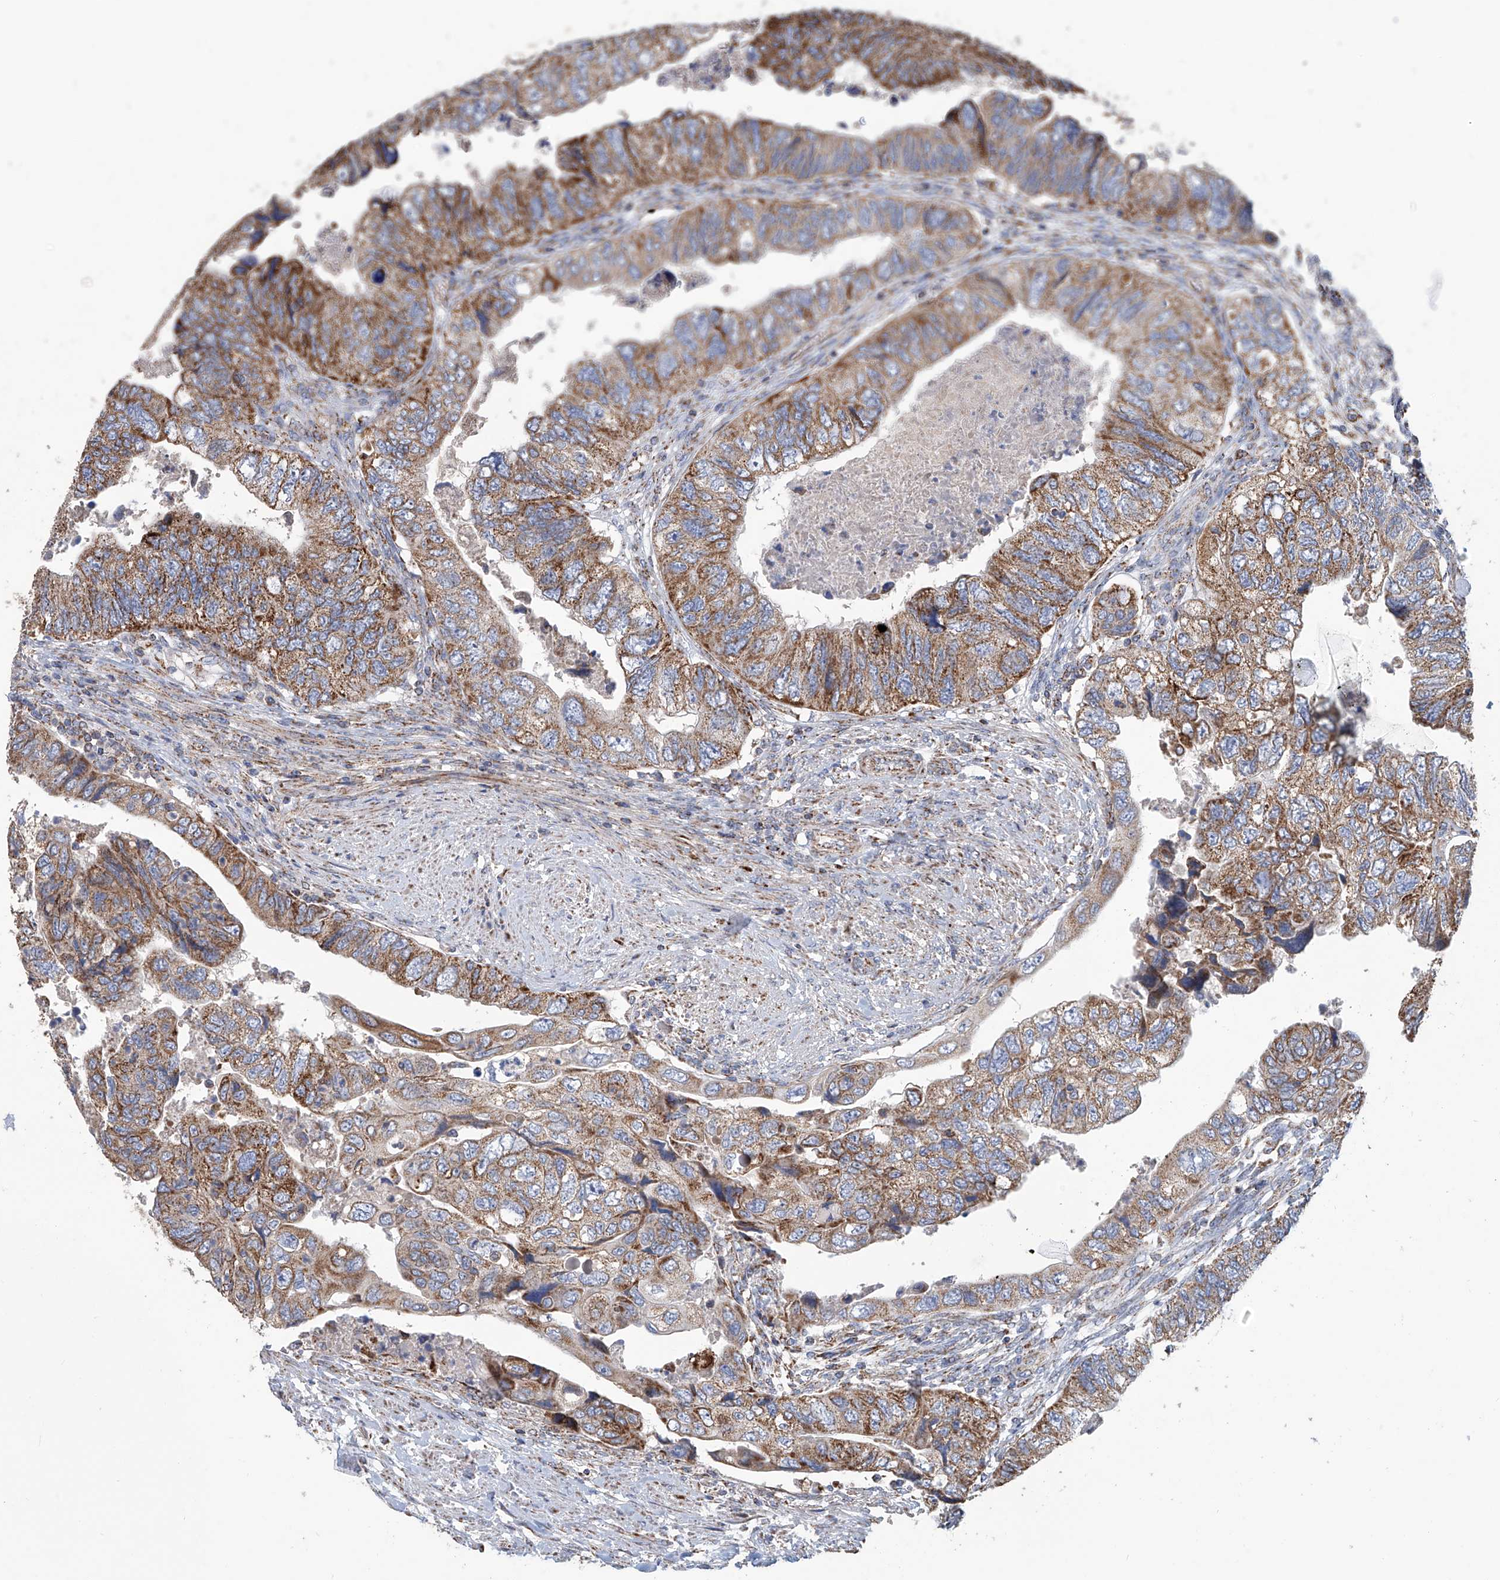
{"staining": {"intensity": "moderate", "quantity": ">75%", "location": "cytoplasmic/membranous"}, "tissue": "colorectal cancer", "cell_type": "Tumor cells", "image_type": "cancer", "snomed": [{"axis": "morphology", "description": "Adenocarcinoma, NOS"}, {"axis": "topography", "description": "Rectum"}], "caption": "An image showing moderate cytoplasmic/membranous expression in about >75% of tumor cells in colorectal cancer (adenocarcinoma), as visualized by brown immunohistochemical staining.", "gene": "MCL1", "patient": {"sex": "male", "age": 63}}